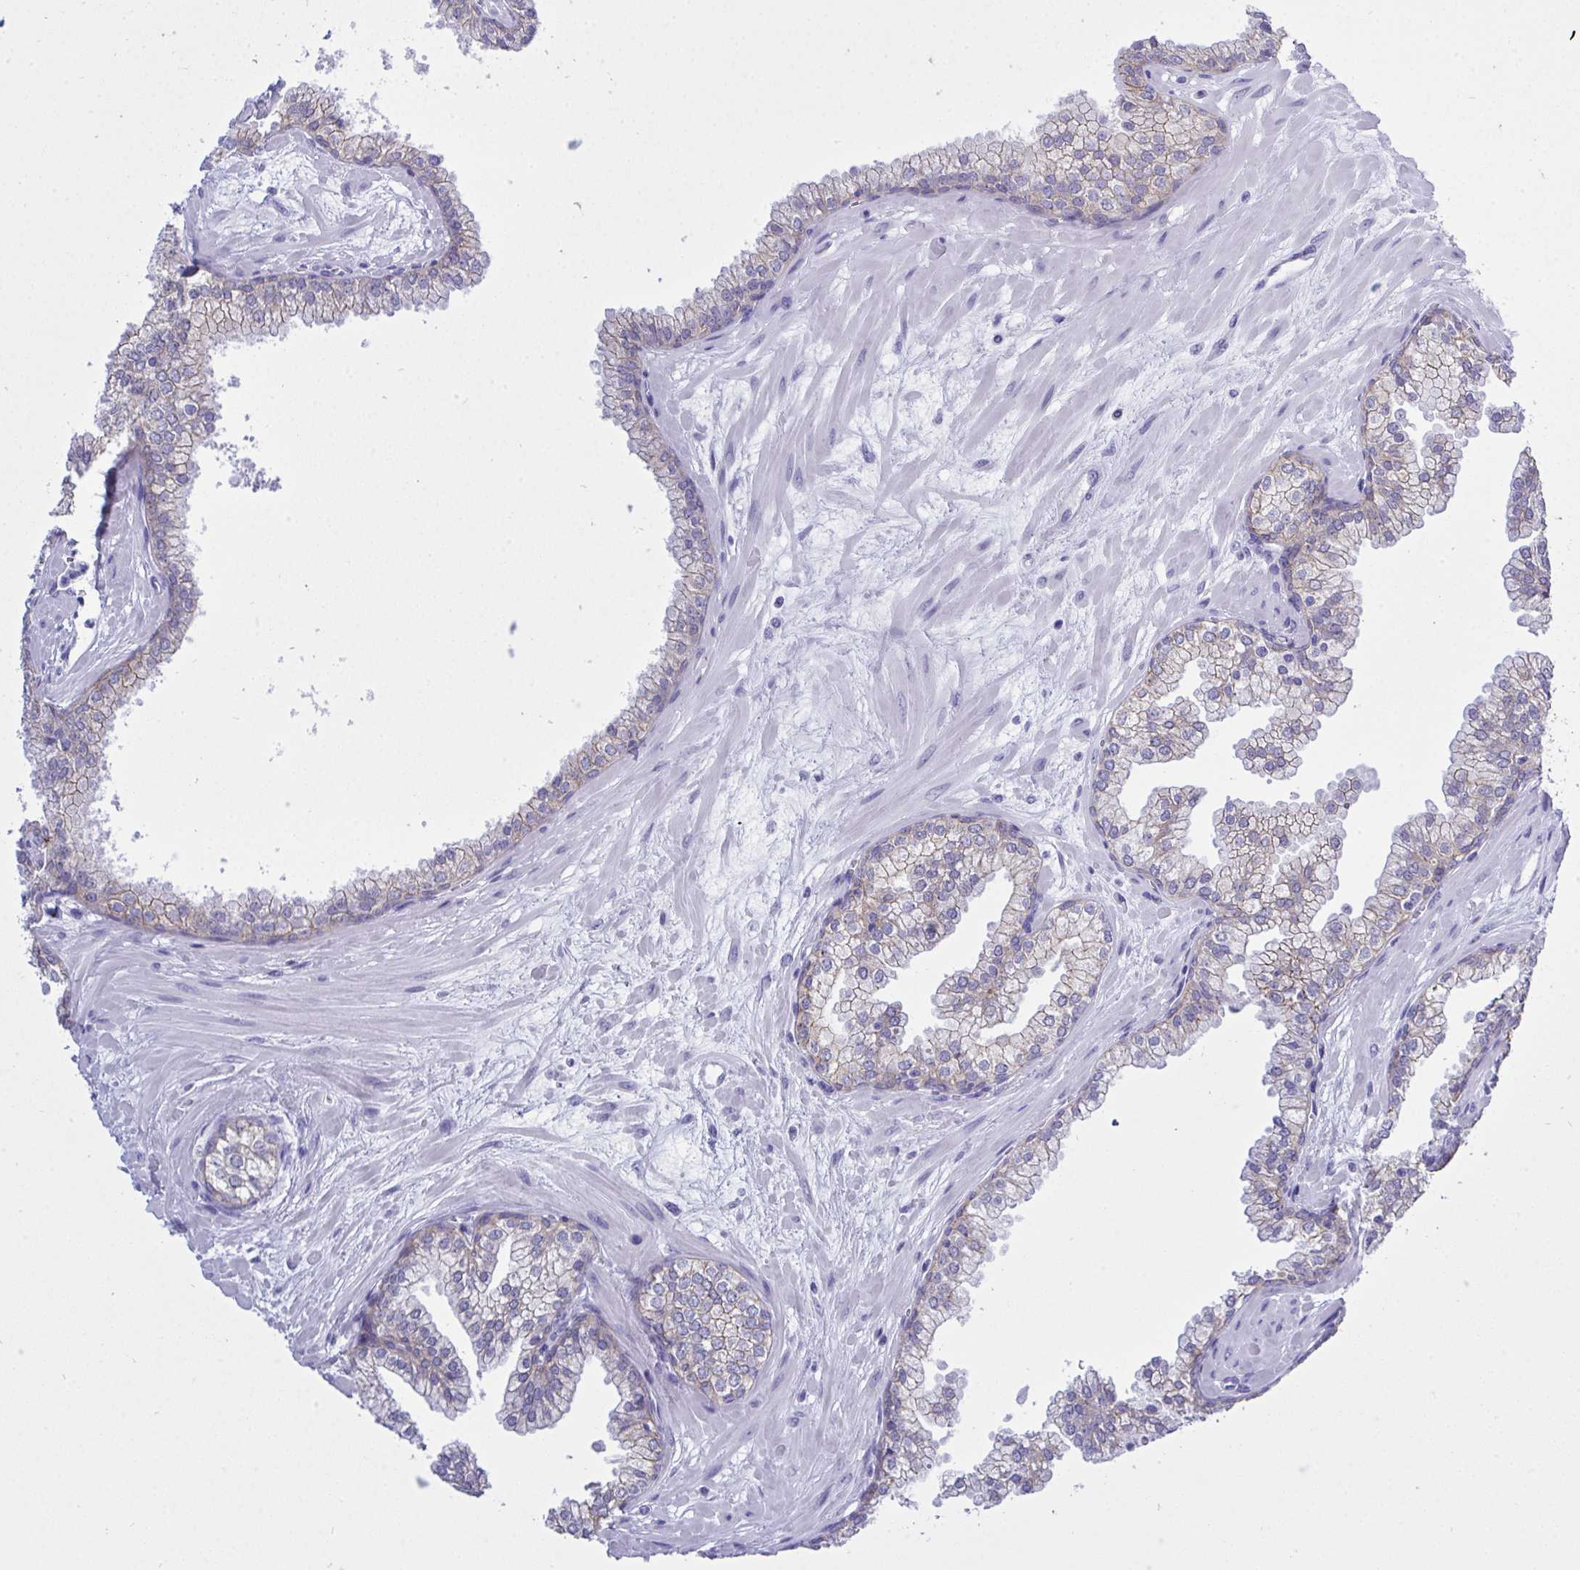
{"staining": {"intensity": "weak", "quantity": "25%-75%", "location": "cytoplasmic/membranous"}, "tissue": "prostate", "cell_type": "Glandular cells", "image_type": "normal", "snomed": [{"axis": "morphology", "description": "Normal tissue, NOS"}, {"axis": "topography", "description": "Prostate"}, {"axis": "topography", "description": "Peripheral nerve tissue"}], "caption": "Protein expression analysis of normal prostate shows weak cytoplasmic/membranous positivity in about 25%-75% of glandular cells.", "gene": "GLB1L2", "patient": {"sex": "male", "age": 61}}